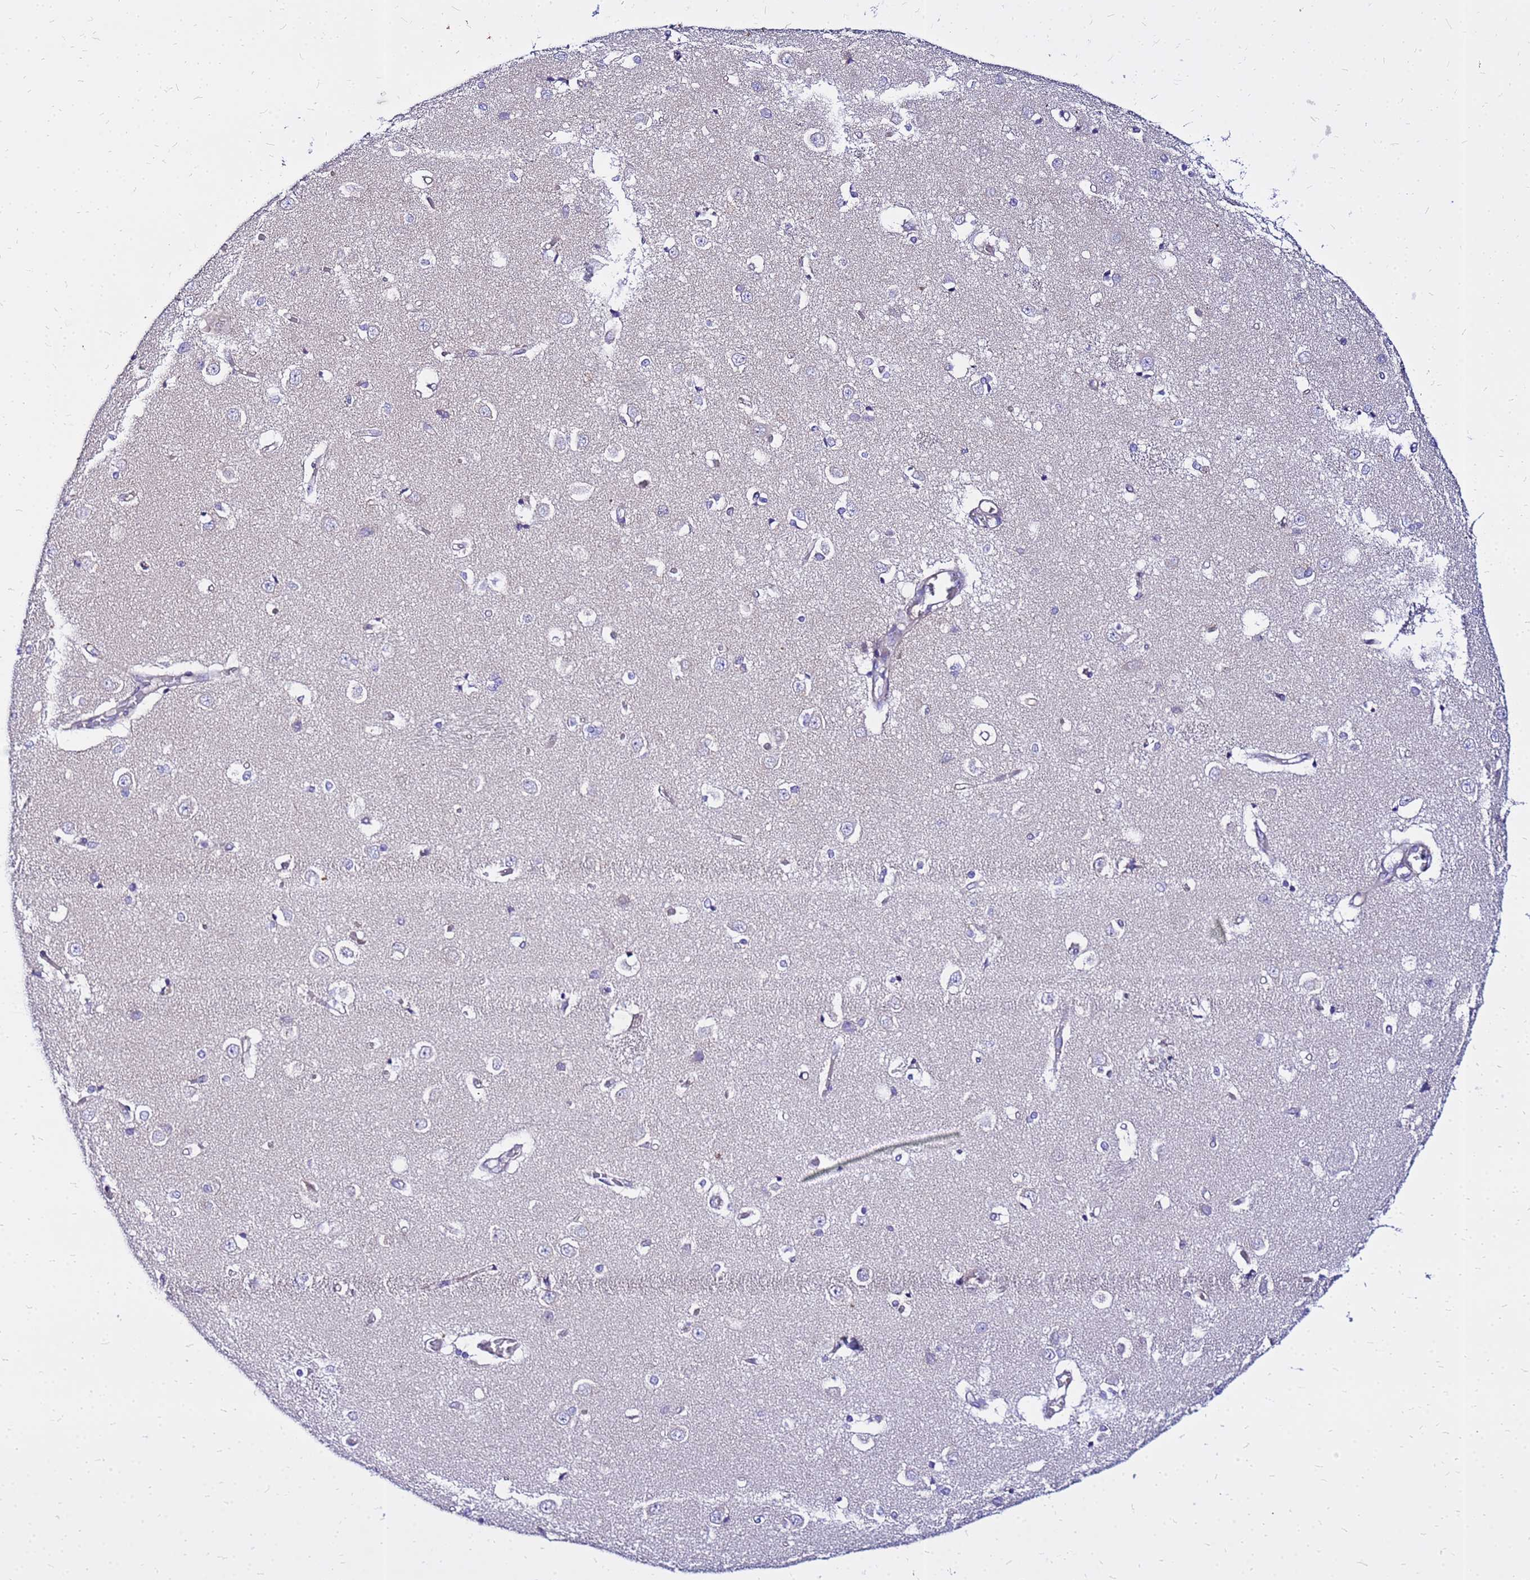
{"staining": {"intensity": "negative", "quantity": "none", "location": "none"}, "tissue": "caudate", "cell_type": "Glial cells", "image_type": "normal", "snomed": [{"axis": "morphology", "description": "Normal tissue, NOS"}, {"axis": "topography", "description": "Lateral ventricle wall"}], "caption": "An IHC image of benign caudate is shown. There is no staining in glial cells of caudate. Brightfield microscopy of immunohistochemistry stained with DAB (3,3'-diaminobenzidine) (brown) and hematoxylin (blue), captured at high magnification.", "gene": "HERC5", "patient": {"sex": "male", "age": 37}}